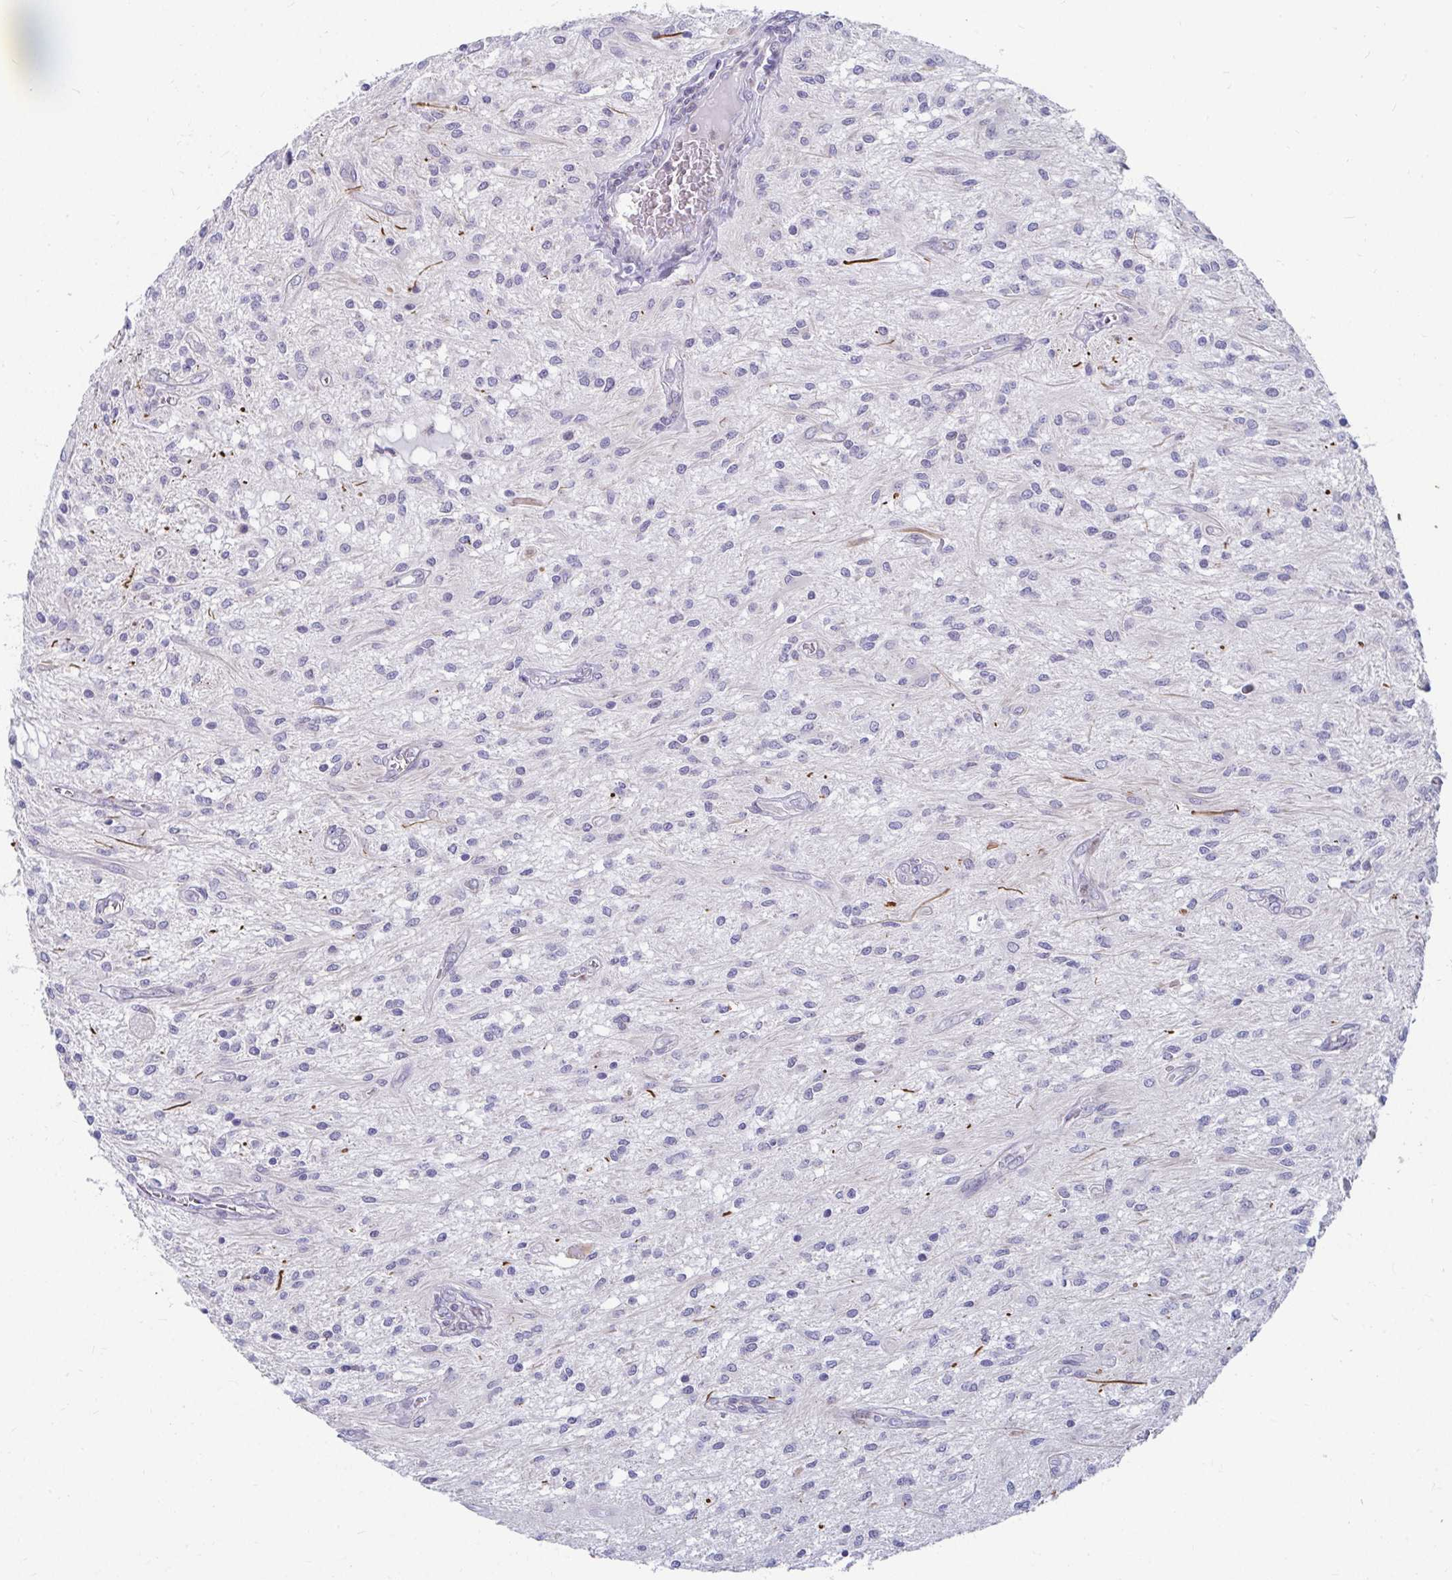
{"staining": {"intensity": "negative", "quantity": "none", "location": "none"}, "tissue": "glioma", "cell_type": "Tumor cells", "image_type": "cancer", "snomed": [{"axis": "morphology", "description": "Glioma, malignant, Low grade"}, {"axis": "topography", "description": "Cerebellum"}], "caption": "Tumor cells are negative for brown protein staining in glioma. Brightfield microscopy of immunohistochemistry stained with DAB (3,3'-diaminobenzidine) (brown) and hematoxylin (blue), captured at high magnification.", "gene": "EXOC5", "patient": {"sex": "female", "age": 14}}